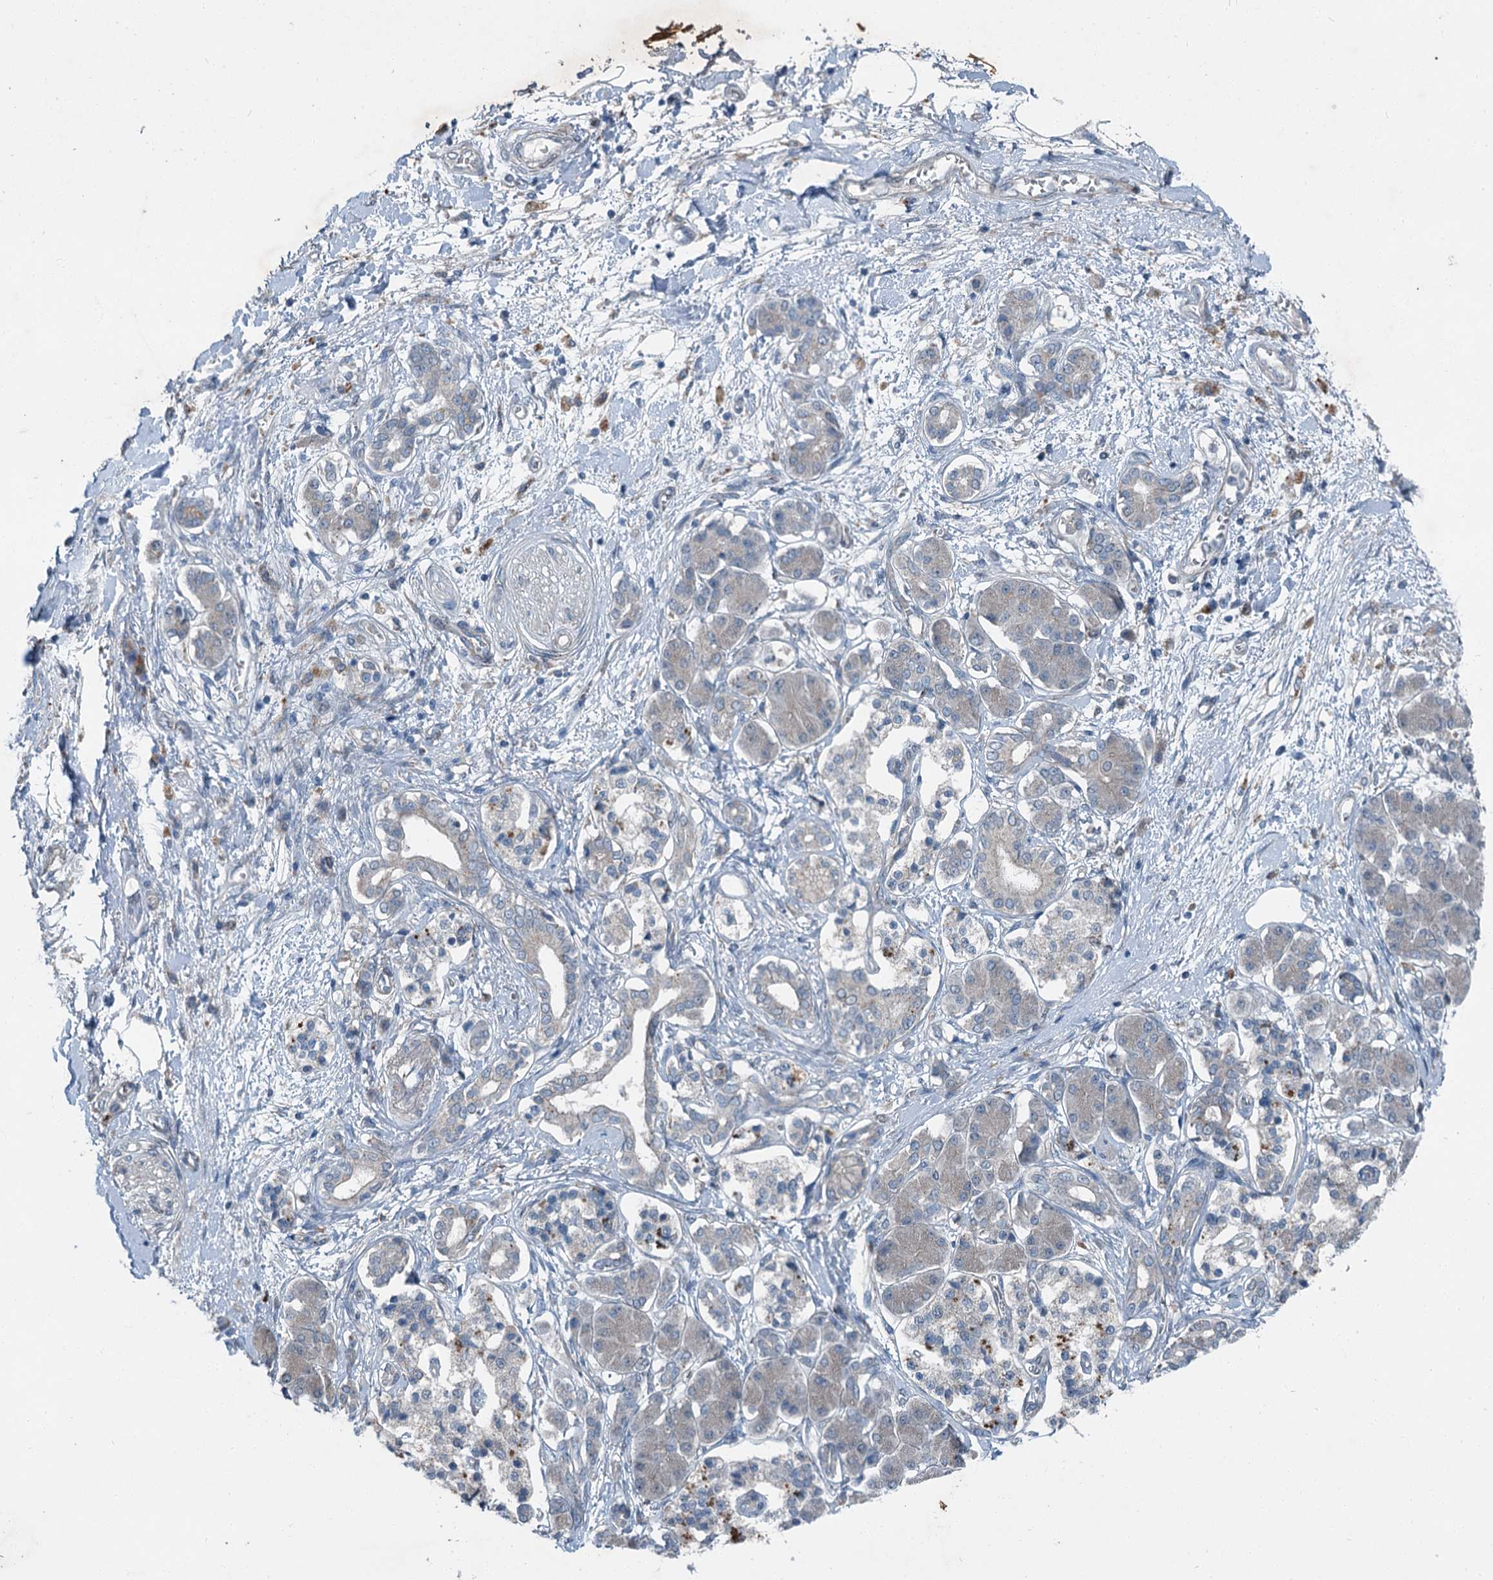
{"staining": {"intensity": "weak", "quantity": "<25%", "location": "cytoplasmic/membranous"}, "tissue": "pancreatic cancer", "cell_type": "Tumor cells", "image_type": "cancer", "snomed": [{"axis": "morphology", "description": "Adenocarcinoma, NOS"}, {"axis": "topography", "description": "Pancreas"}], "caption": "Tumor cells are negative for protein expression in human pancreatic cancer. The staining was performed using DAB to visualize the protein expression in brown, while the nuclei were stained in blue with hematoxylin (Magnification: 20x).", "gene": "AXL", "patient": {"sex": "female", "age": 61}}